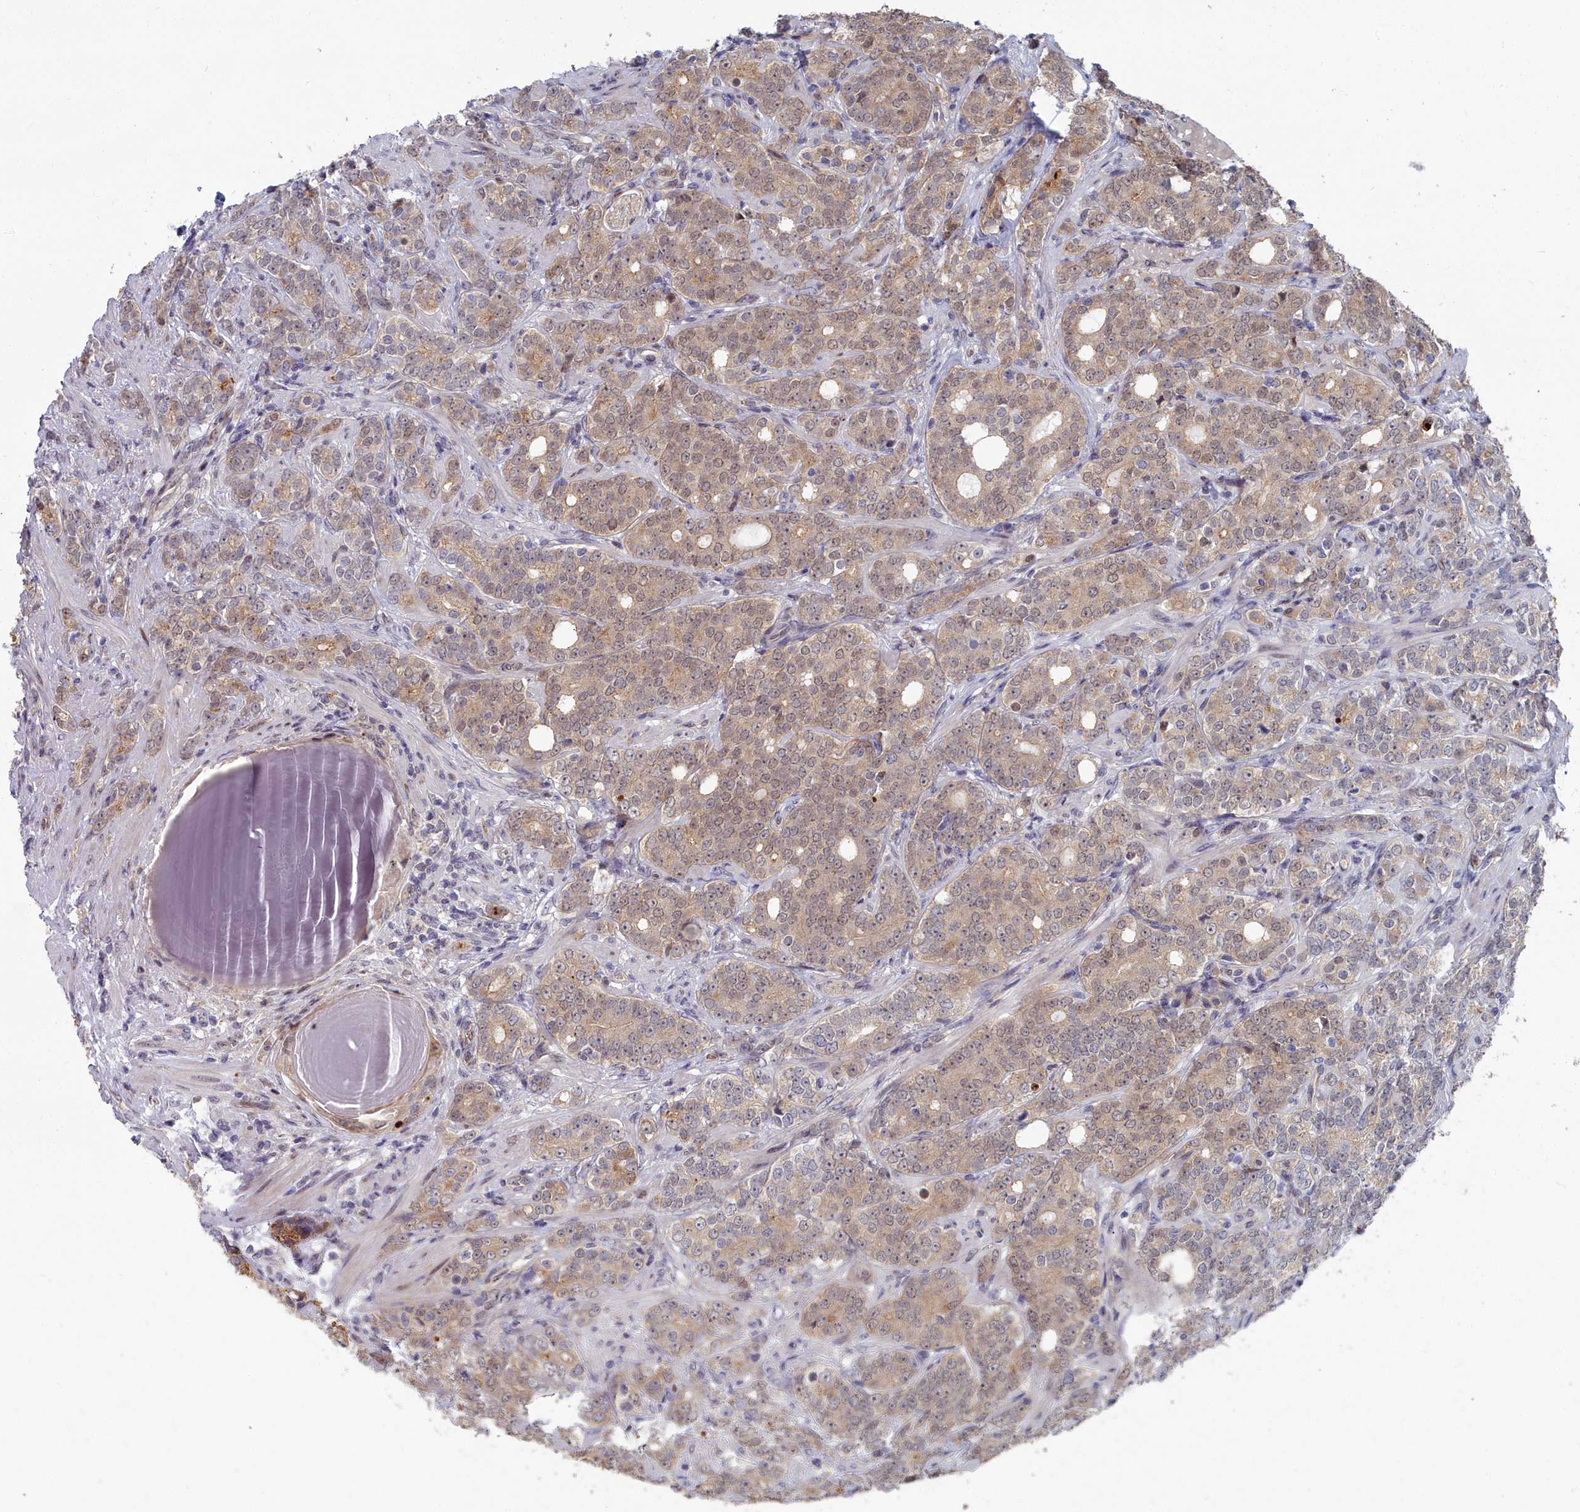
{"staining": {"intensity": "moderate", "quantity": ">75%", "location": "cytoplasmic/membranous"}, "tissue": "prostate cancer", "cell_type": "Tumor cells", "image_type": "cancer", "snomed": [{"axis": "morphology", "description": "Adenocarcinoma, High grade"}, {"axis": "topography", "description": "Prostate"}], "caption": "A high-resolution image shows immunohistochemistry staining of prostate cancer, which shows moderate cytoplasmic/membranous expression in about >75% of tumor cells.", "gene": "RPS27A", "patient": {"sex": "male", "age": 64}}